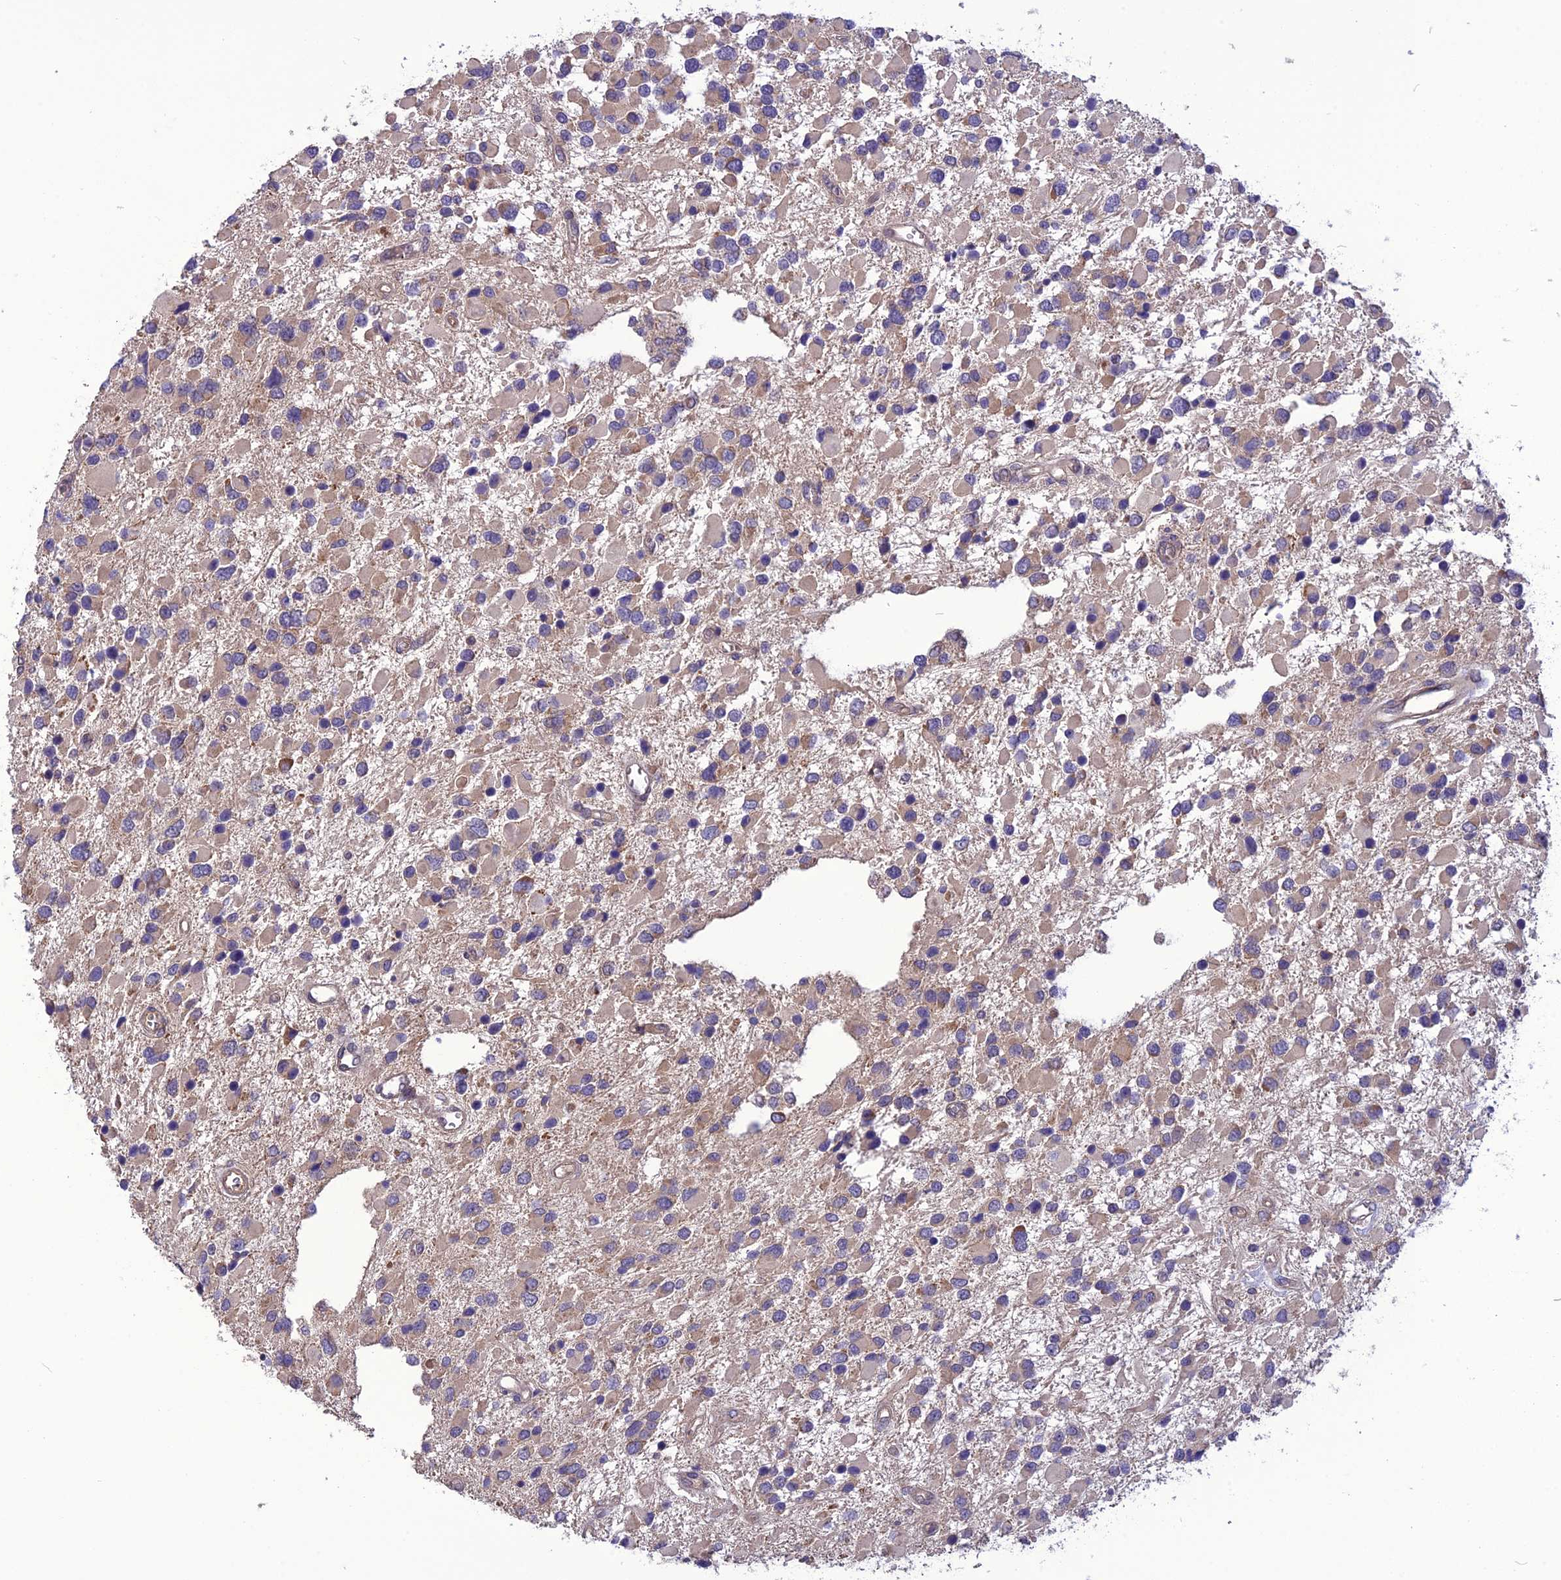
{"staining": {"intensity": "negative", "quantity": "none", "location": "none"}, "tissue": "glioma", "cell_type": "Tumor cells", "image_type": "cancer", "snomed": [{"axis": "morphology", "description": "Glioma, malignant, High grade"}, {"axis": "topography", "description": "Brain"}], "caption": "Protein analysis of malignant glioma (high-grade) shows no significant positivity in tumor cells. (DAB immunohistochemistry (IHC), high magnification).", "gene": "PSMF1", "patient": {"sex": "male", "age": 53}}